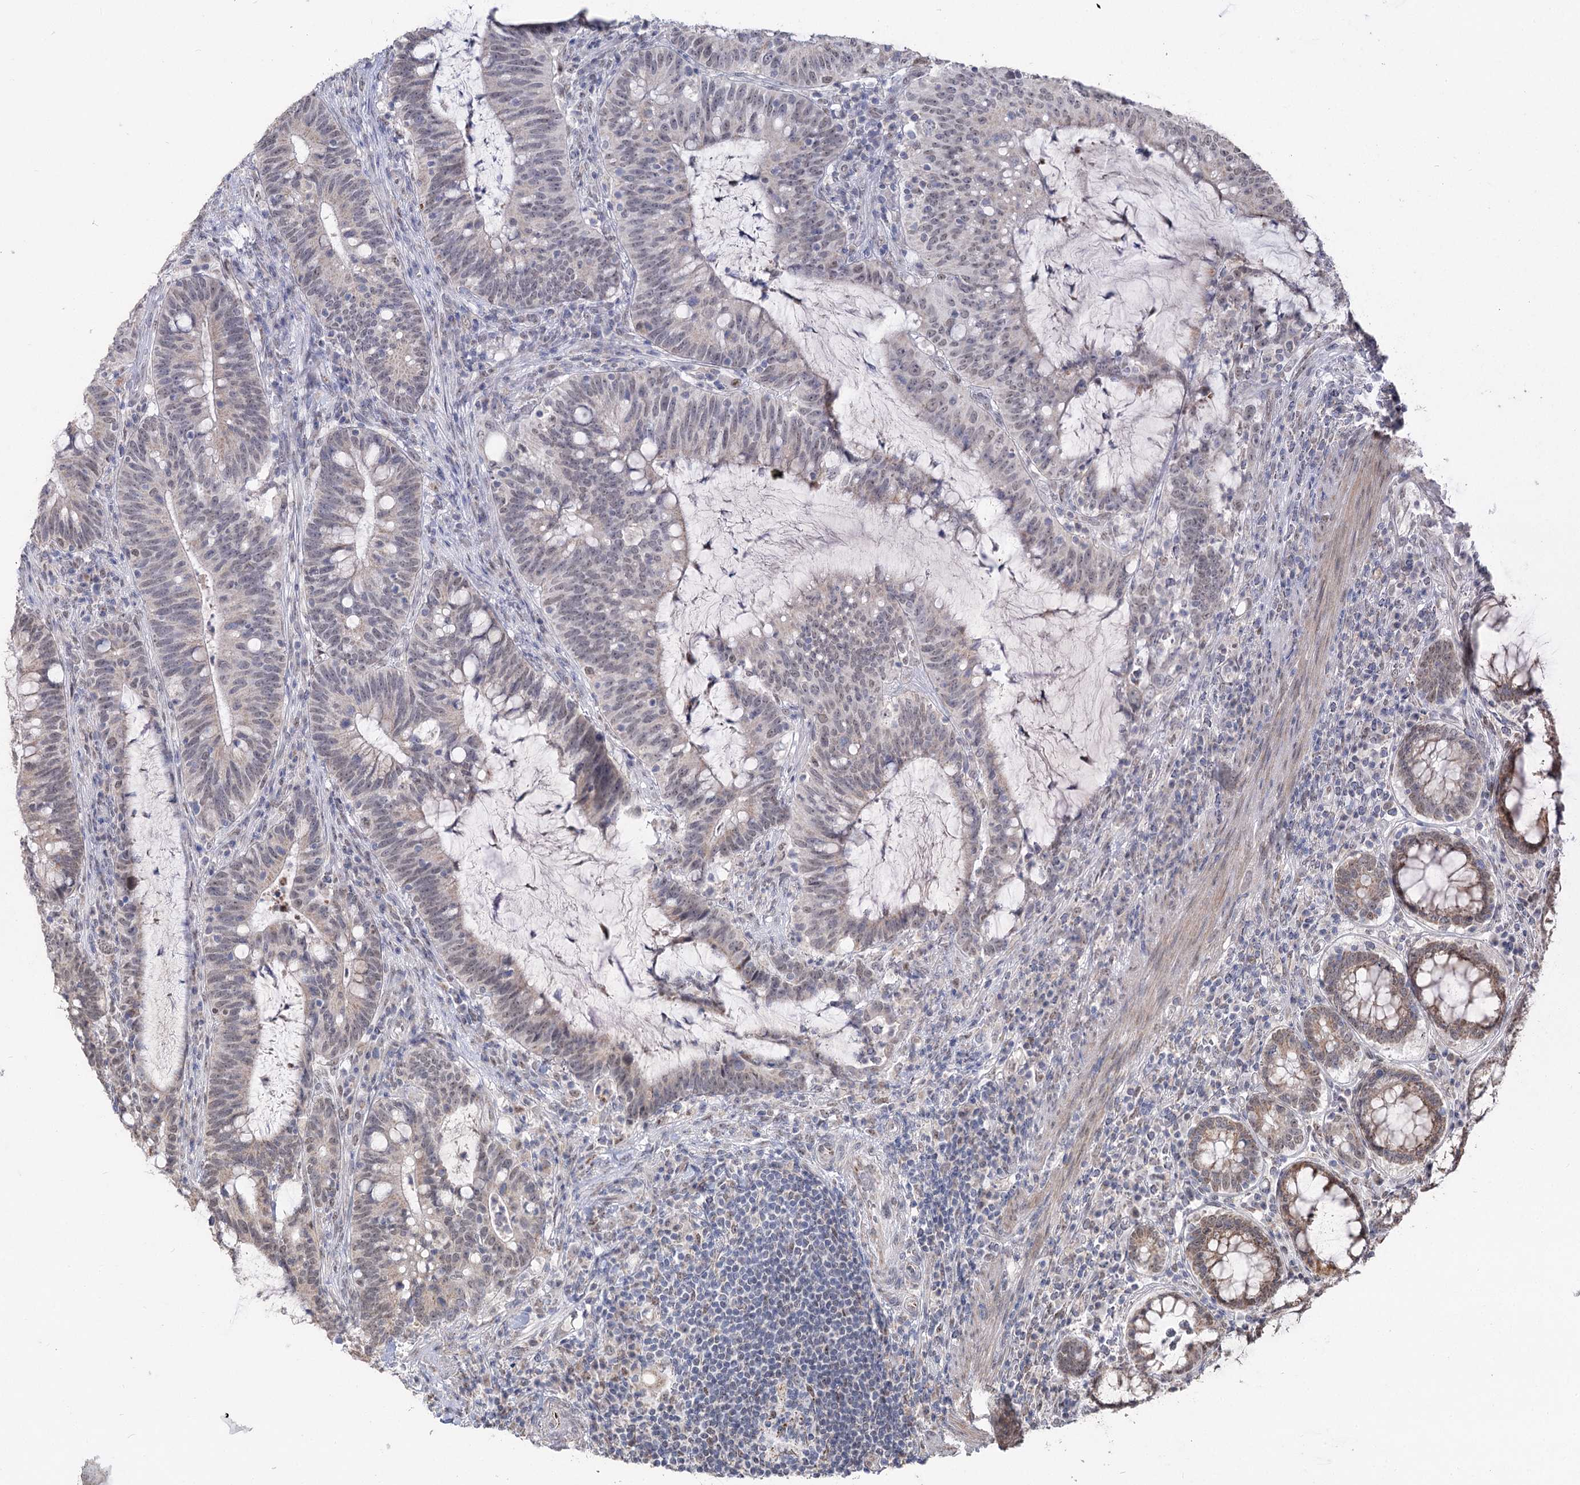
{"staining": {"intensity": "weak", "quantity": "<25%", "location": "cytoplasmic/membranous,nuclear"}, "tissue": "colorectal cancer", "cell_type": "Tumor cells", "image_type": "cancer", "snomed": [{"axis": "morphology", "description": "Adenocarcinoma, NOS"}, {"axis": "topography", "description": "Colon"}], "caption": "Image shows no protein expression in tumor cells of colorectal cancer tissue.", "gene": "RUFY4", "patient": {"sex": "female", "age": 66}}